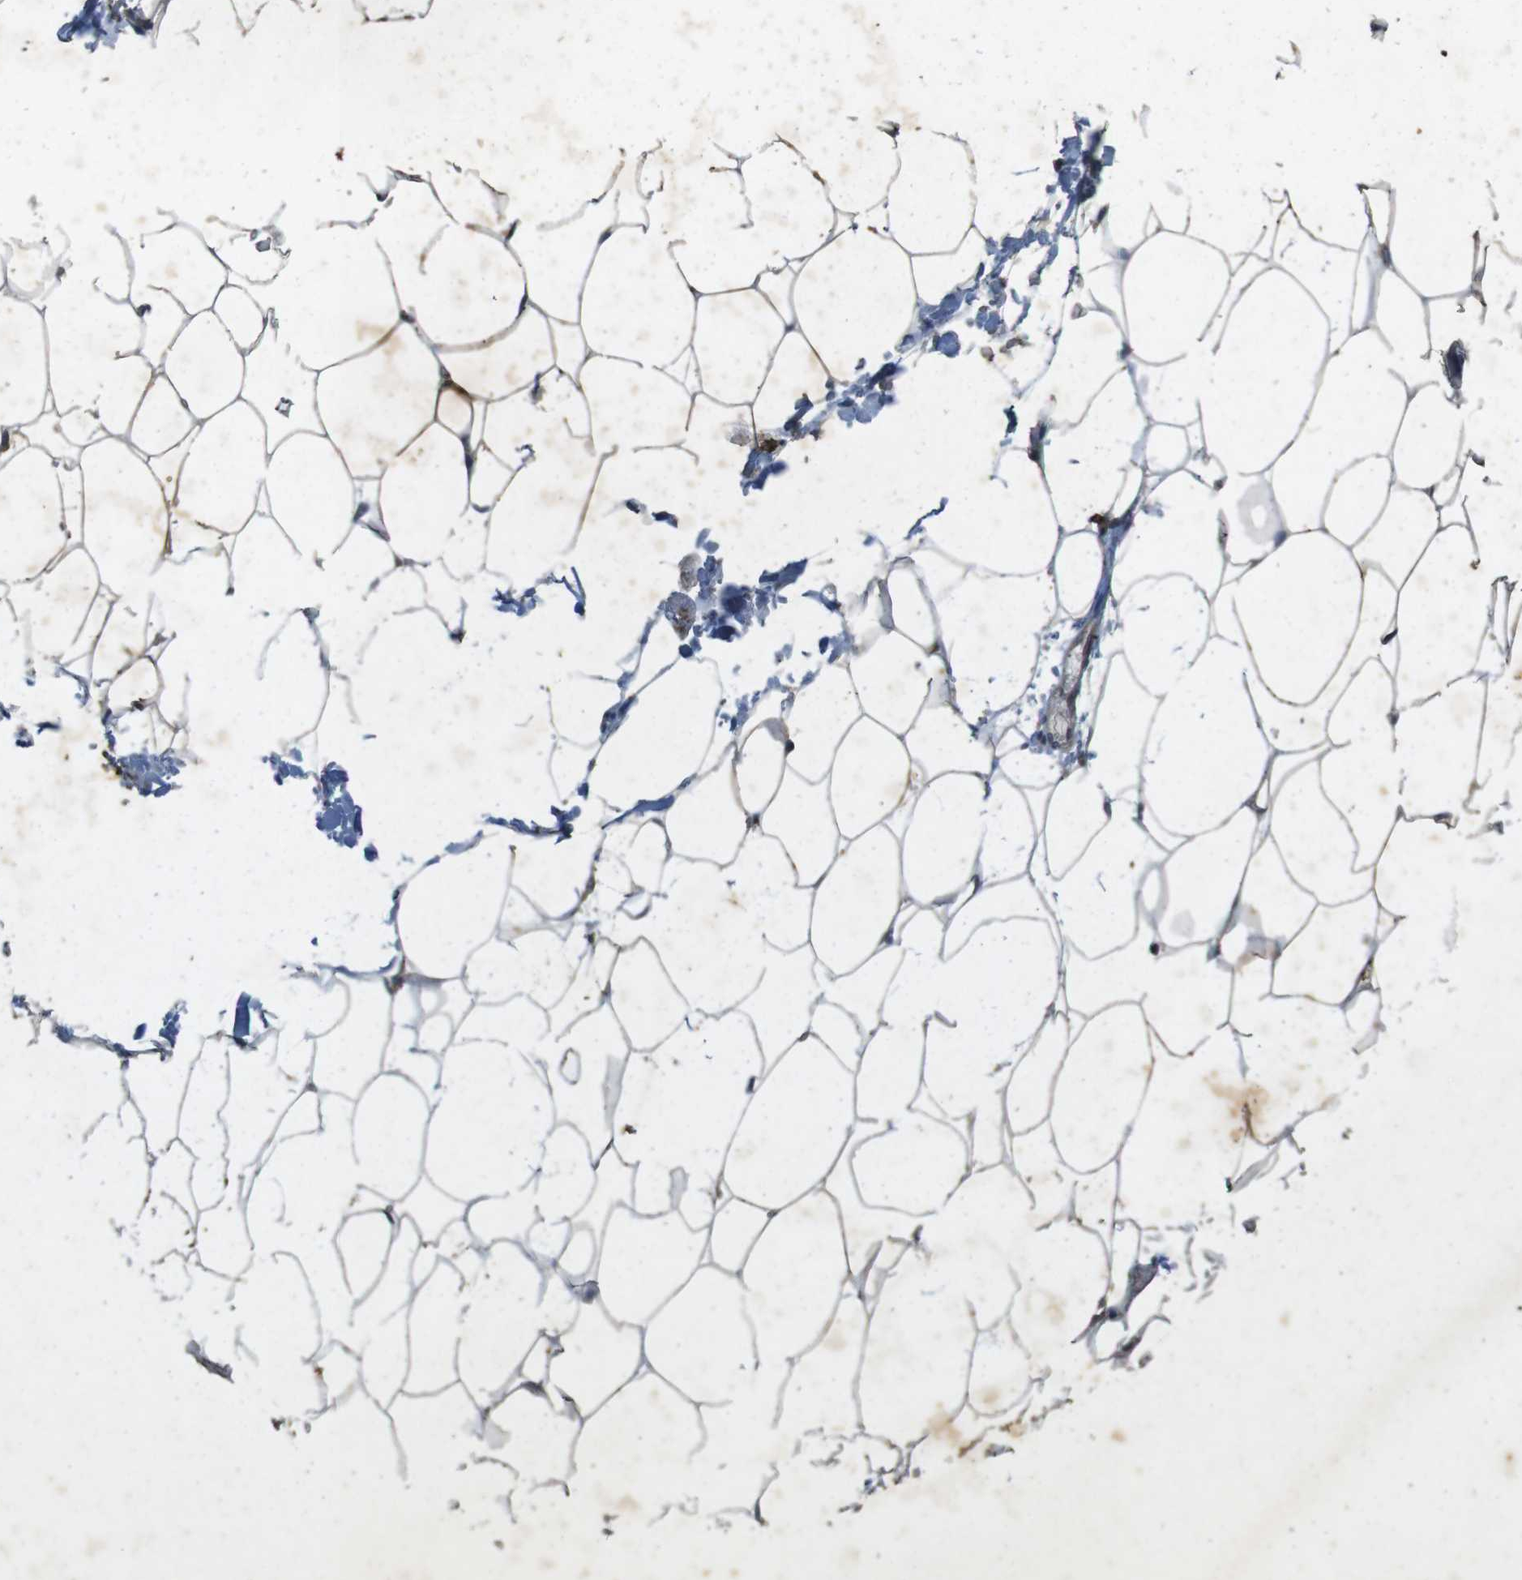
{"staining": {"intensity": "weak", "quantity": "25%-75%", "location": "cytoplasmic/membranous"}, "tissue": "adipose tissue", "cell_type": "Adipocytes", "image_type": "normal", "snomed": [{"axis": "morphology", "description": "Normal tissue, NOS"}, {"axis": "topography", "description": "Breast"}, {"axis": "topography", "description": "Adipose tissue"}], "caption": "Immunohistochemical staining of unremarkable adipose tissue shows low levels of weak cytoplasmic/membranous staining in about 25%-75% of adipocytes. Nuclei are stained in blue.", "gene": "FLCN", "patient": {"sex": "female", "age": 25}}